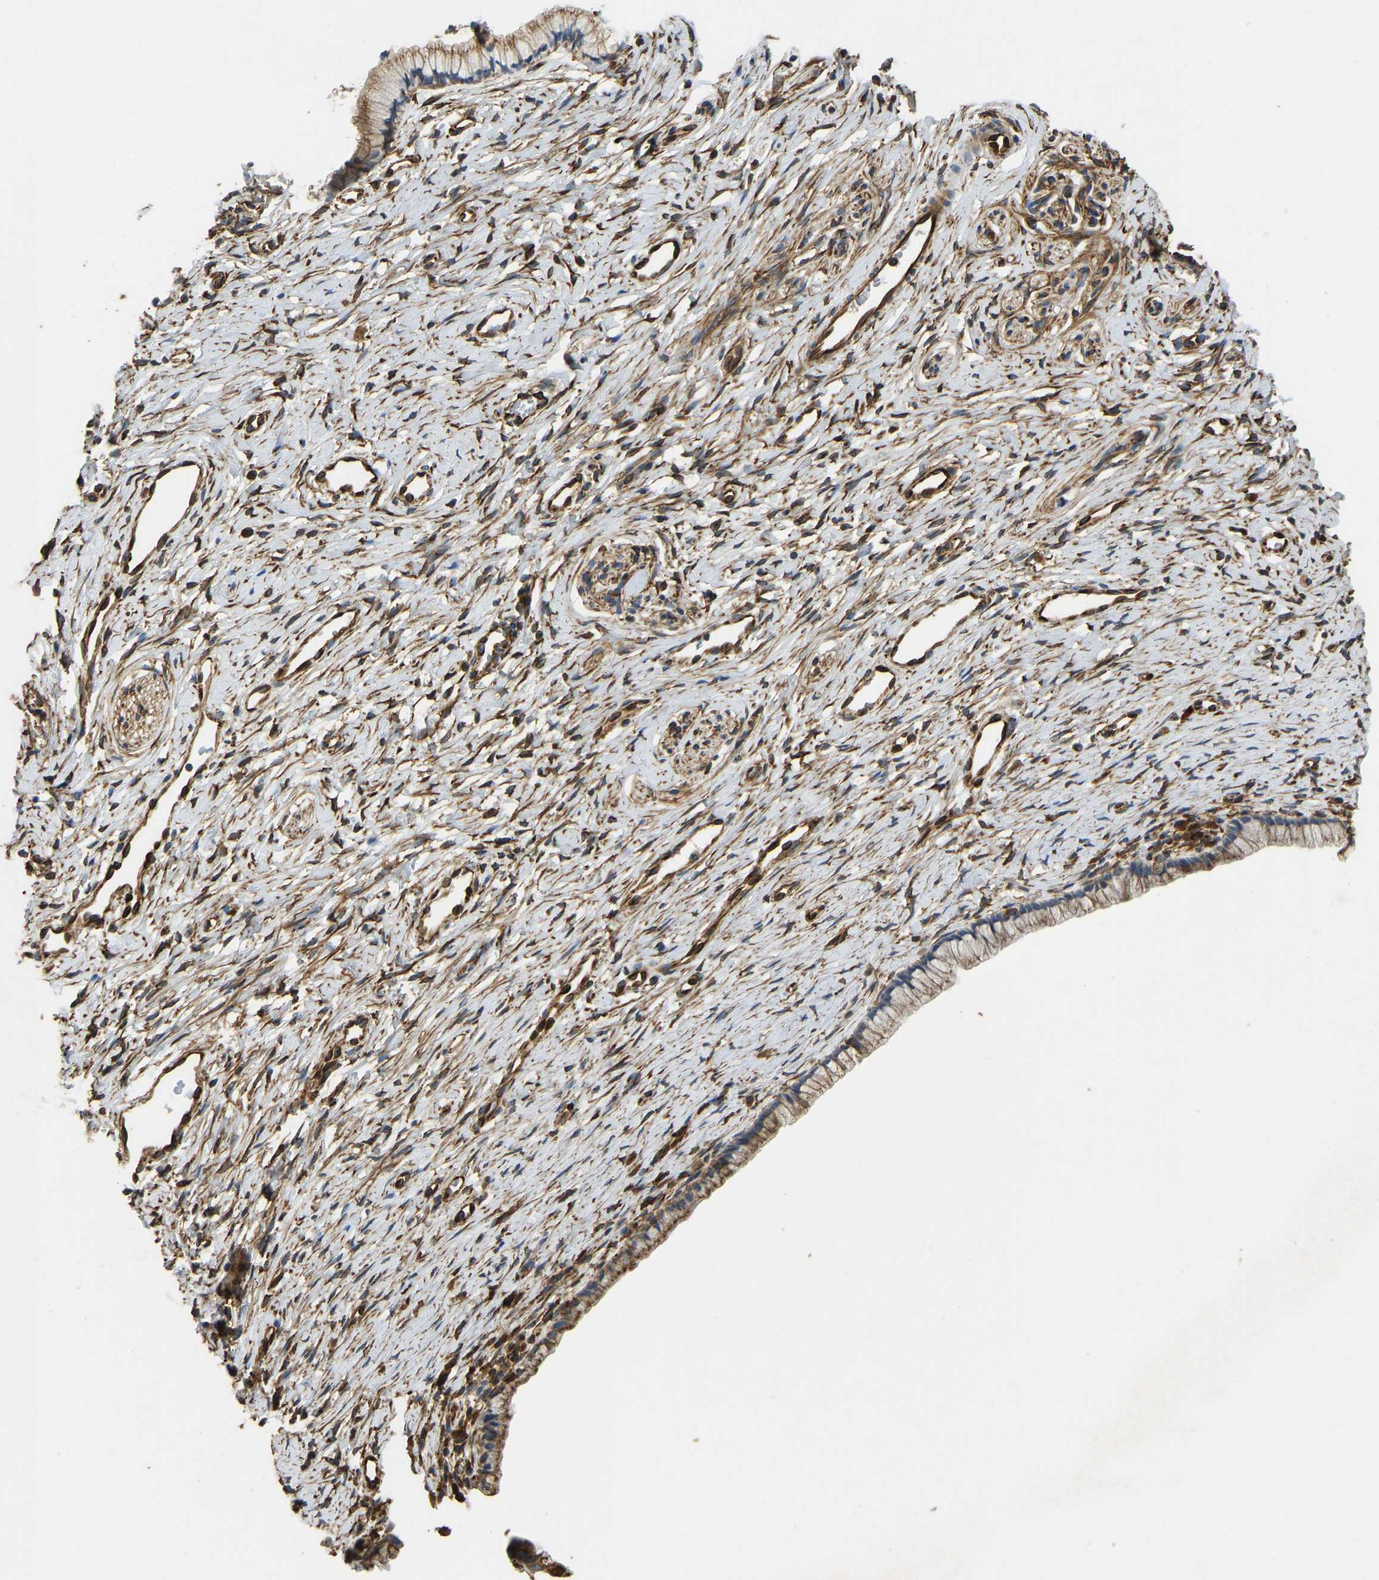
{"staining": {"intensity": "moderate", "quantity": ">75%", "location": "cytoplasmic/membranous"}, "tissue": "cervix", "cell_type": "Glandular cells", "image_type": "normal", "snomed": [{"axis": "morphology", "description": "Normal tissue, NOS"}, {"axis": "topography", "description": "Cervix"}], "caption": "Protein staining of benign cervix exhibits moderate cytoplasmic/membranous staining in about >75% of glandular cells. (Brightfield microscopy of DAB IHC at high magnification).", "gene": "BEX3", "patient": {"sex": "female", "age": 77}}